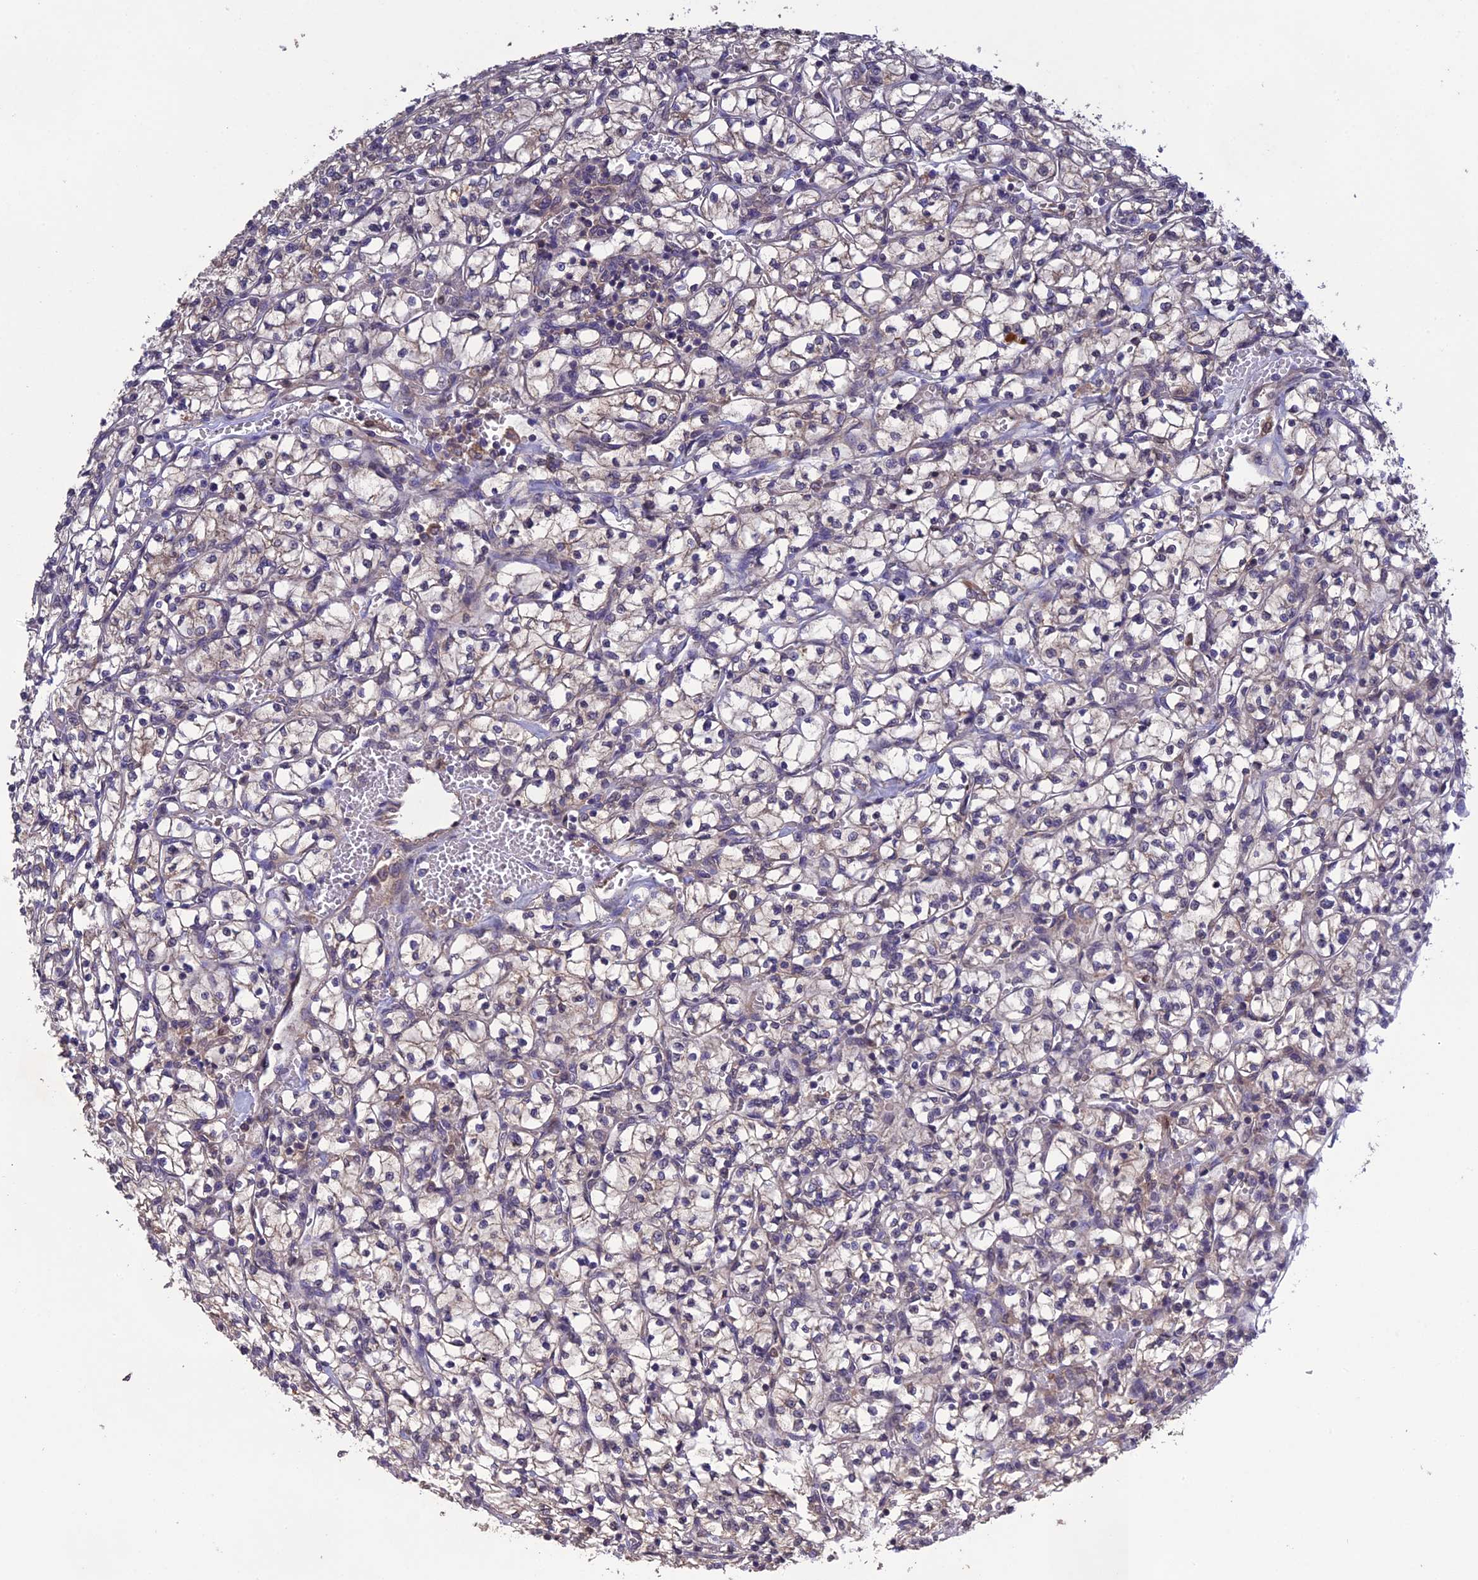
{"staining": {"intensity": "negative", "quantity": "none", "location": "none"}, "tissue": "renal cancer", "cell_type": "Tumor cells", "image_type": "cancer", "snomed": [{"axis": "morphology", "description": "Adenocarcinoma, NOS"}, {"axis": "topography", "description": "Kidney"}], "caption": "An IHC micrograph of renal cancer (adenocarcinoma) is shown. There is no staining in tumor cells of renal cancer (adenocarcinoma).", "gene": "SLC39A13", "patient": {"sex": "female", "age": 64}}